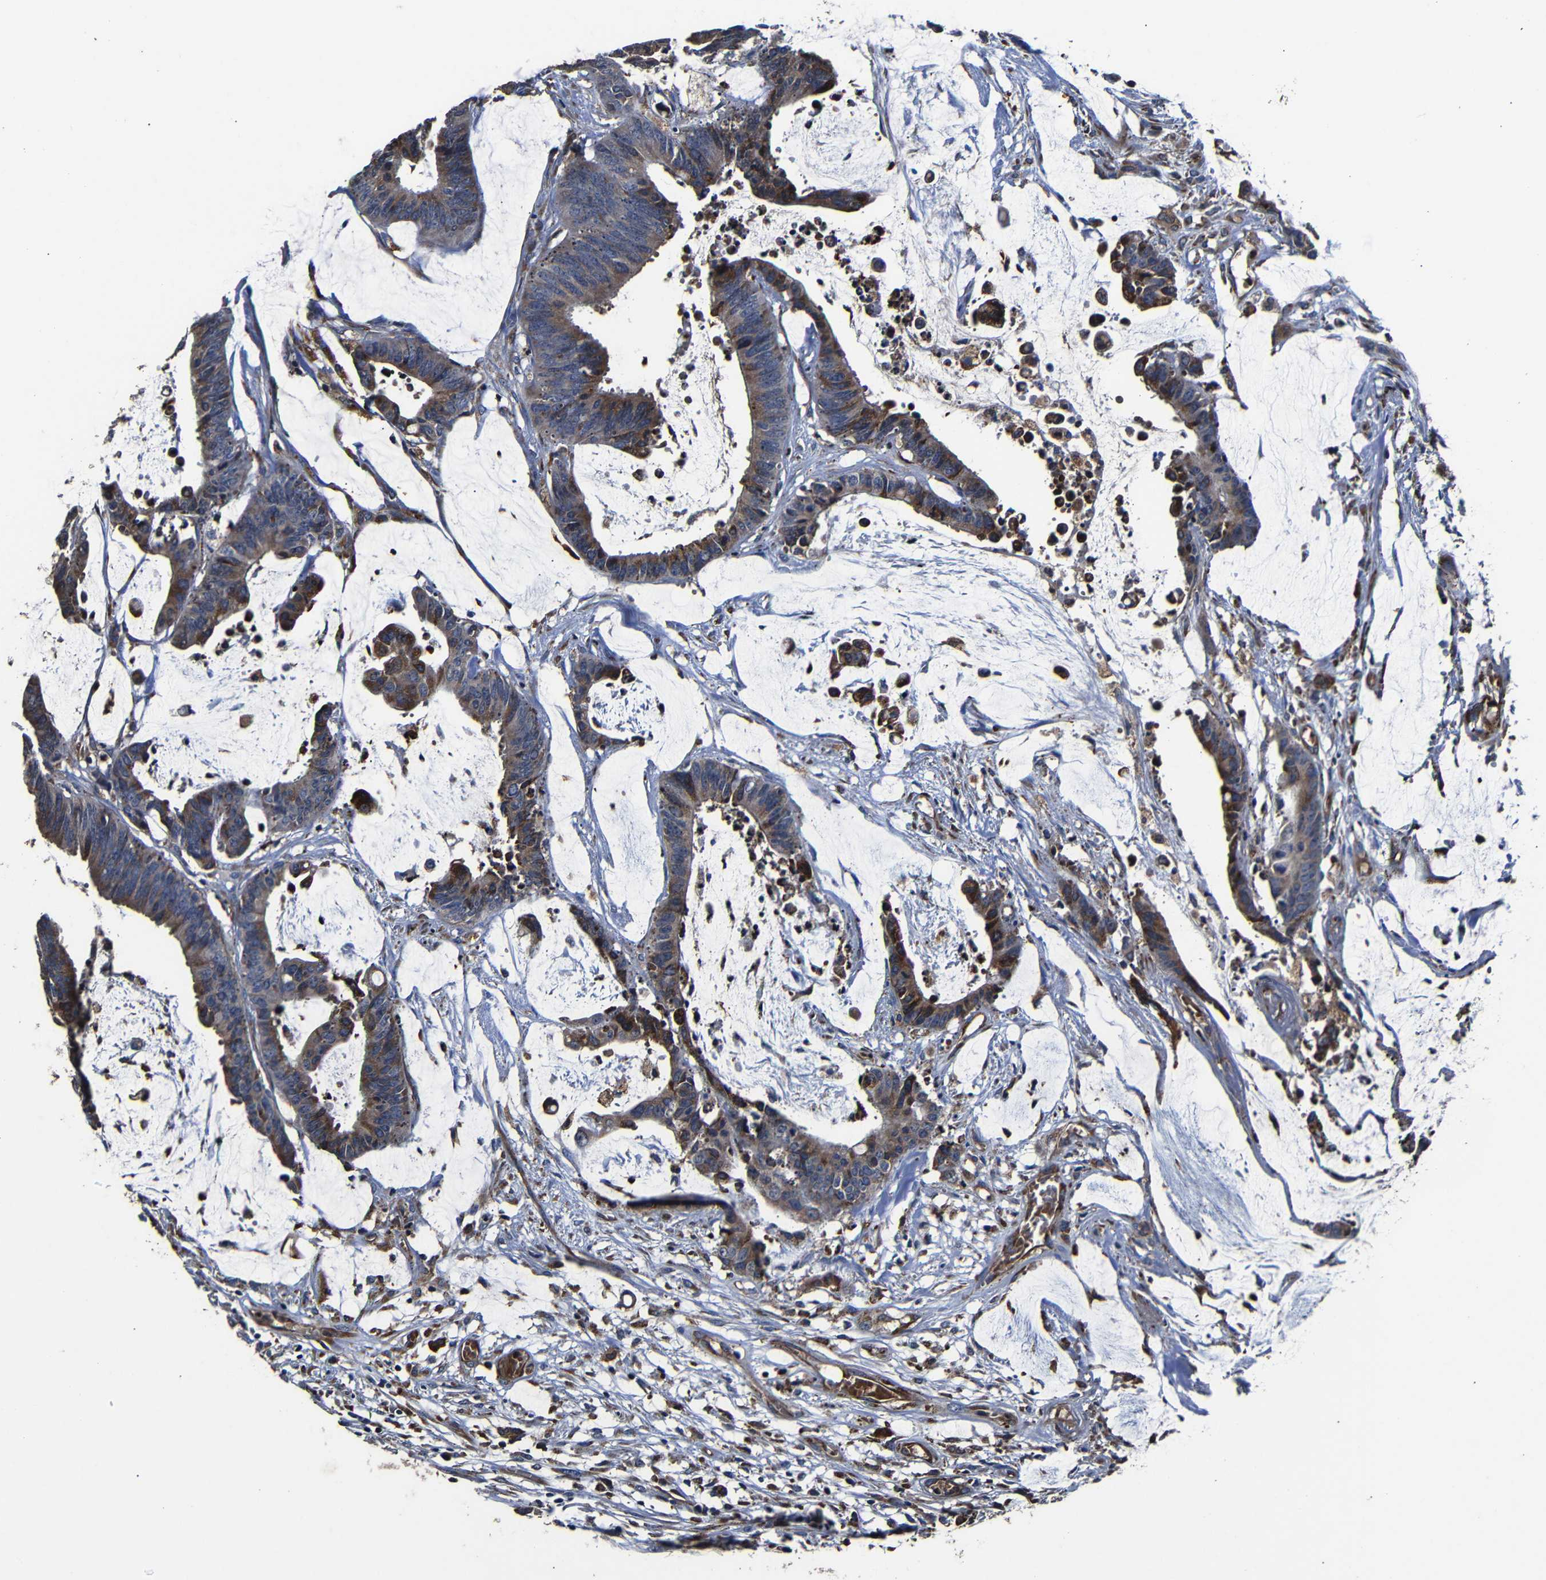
{"staining": {"intensity": "moderate", "quantity": "25%-75%", "location": "cytoplasmic/membranous"}, "tissue": "colorectal cancer", "cell_type": "Tumor cells", "image_type": "cancer", "snomed": [{"axis": "morphology", "description": "Adenocarcinoma, NOS"}, {"axis": "topography", "description": "Rectum"}], "caption": "Adenocarcinoma (colorectal) was stained to show a protein in brown. There is medium levels of moderate cytoplasmic/membranous positivity in about 25%-75% of tumor cells. (Stains: DAB (3,3'-diaminobenzidine) in brown, nuclei in blue, Microscopy: brightfield microscopy at high magnification).", "gene": "SCN9A", "patient": {"sex": "female", "age": 66}}